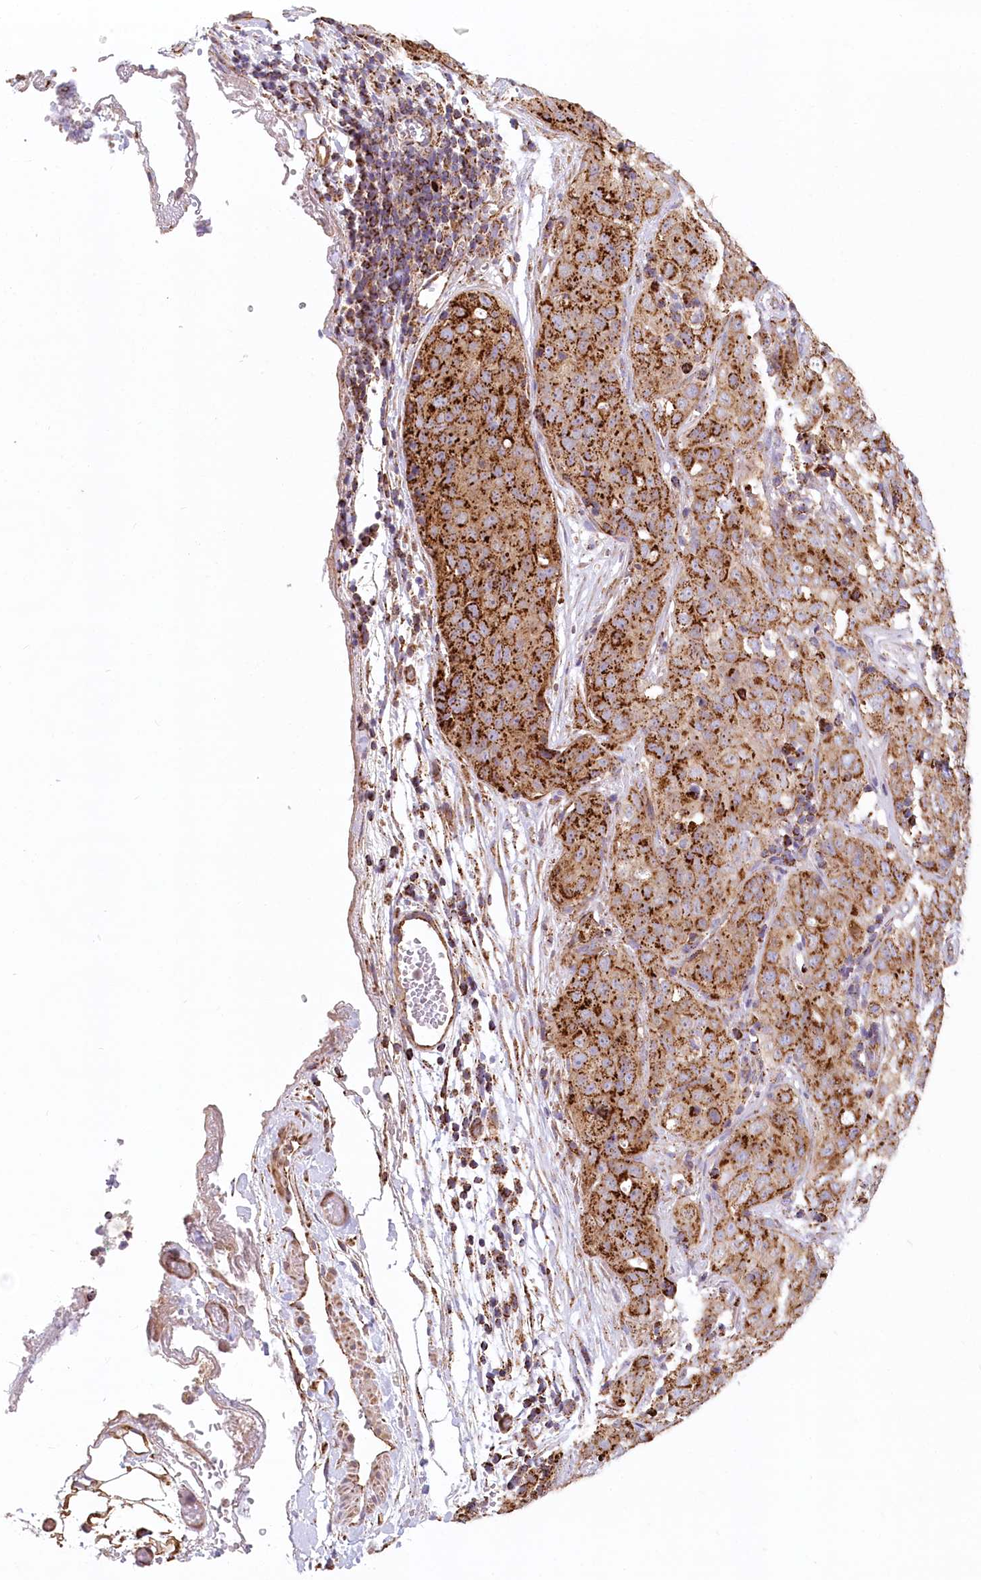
{"staining": {"intensity": "strong", "quantity": ">75%", "location": "cytoplasmic/membranous"}, "tissue": "stomach cancer", "cell_type": "Tumor cells", "image_type": "cancer", "snomed": [{"axis": "morphology", "description": "Normal tissue, NOS"}, {"axis": "morphology", "description": "Adenocarcinoma, NOS"}, {"axis": "topography", "description": "Lymph node"}, {"axis": "topography", "description": "Stomach"}], "caption": "The photomicrograph reveals a brown stain indicating the presence of a protein in the cytoplasmic/membranous of tumor cells in stomach cancer.", "gene": "UMPS", "patient": {"sex": "male", "age": 48}}